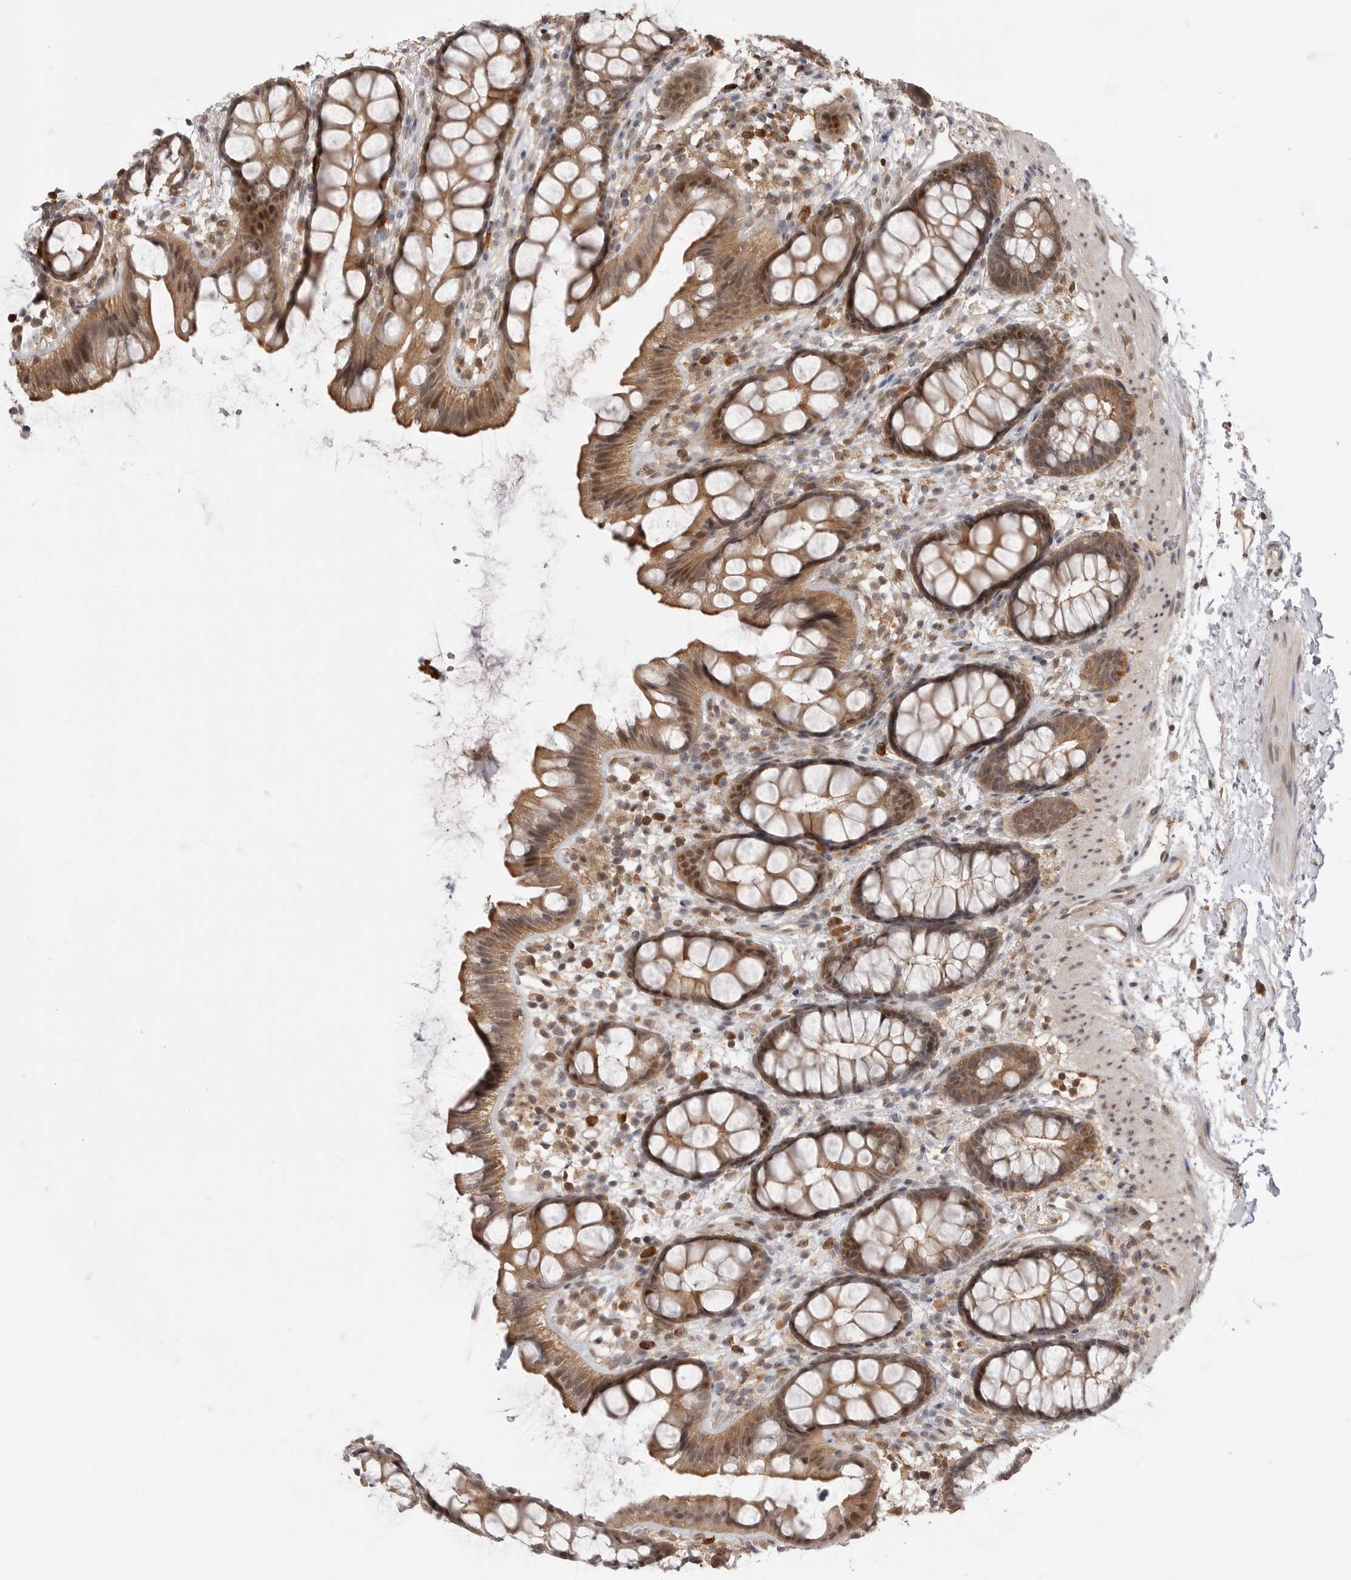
{"staining": {"intensity": "moderate", "quantity": ">75%", "location": "cytoplasmic/membranous,nuclear"}, "tissue": "rectum", "cell_type": "Glandular cells", "image_type": "normal", "snomed": [{"axis": "morphology", "description": "Normal tissue, NOS"}, {"axis": "topography", "description": "Rectum"}], "caption": "This photomicrograph shows immunohistochemistry staining of normal human rectum, with medium moderate cytoplasmic/membranous,nuclear staining in about >75% of glandular cells.", "gene": "ASPSCR1", "patient": {"sex": "female", "age": 65}}